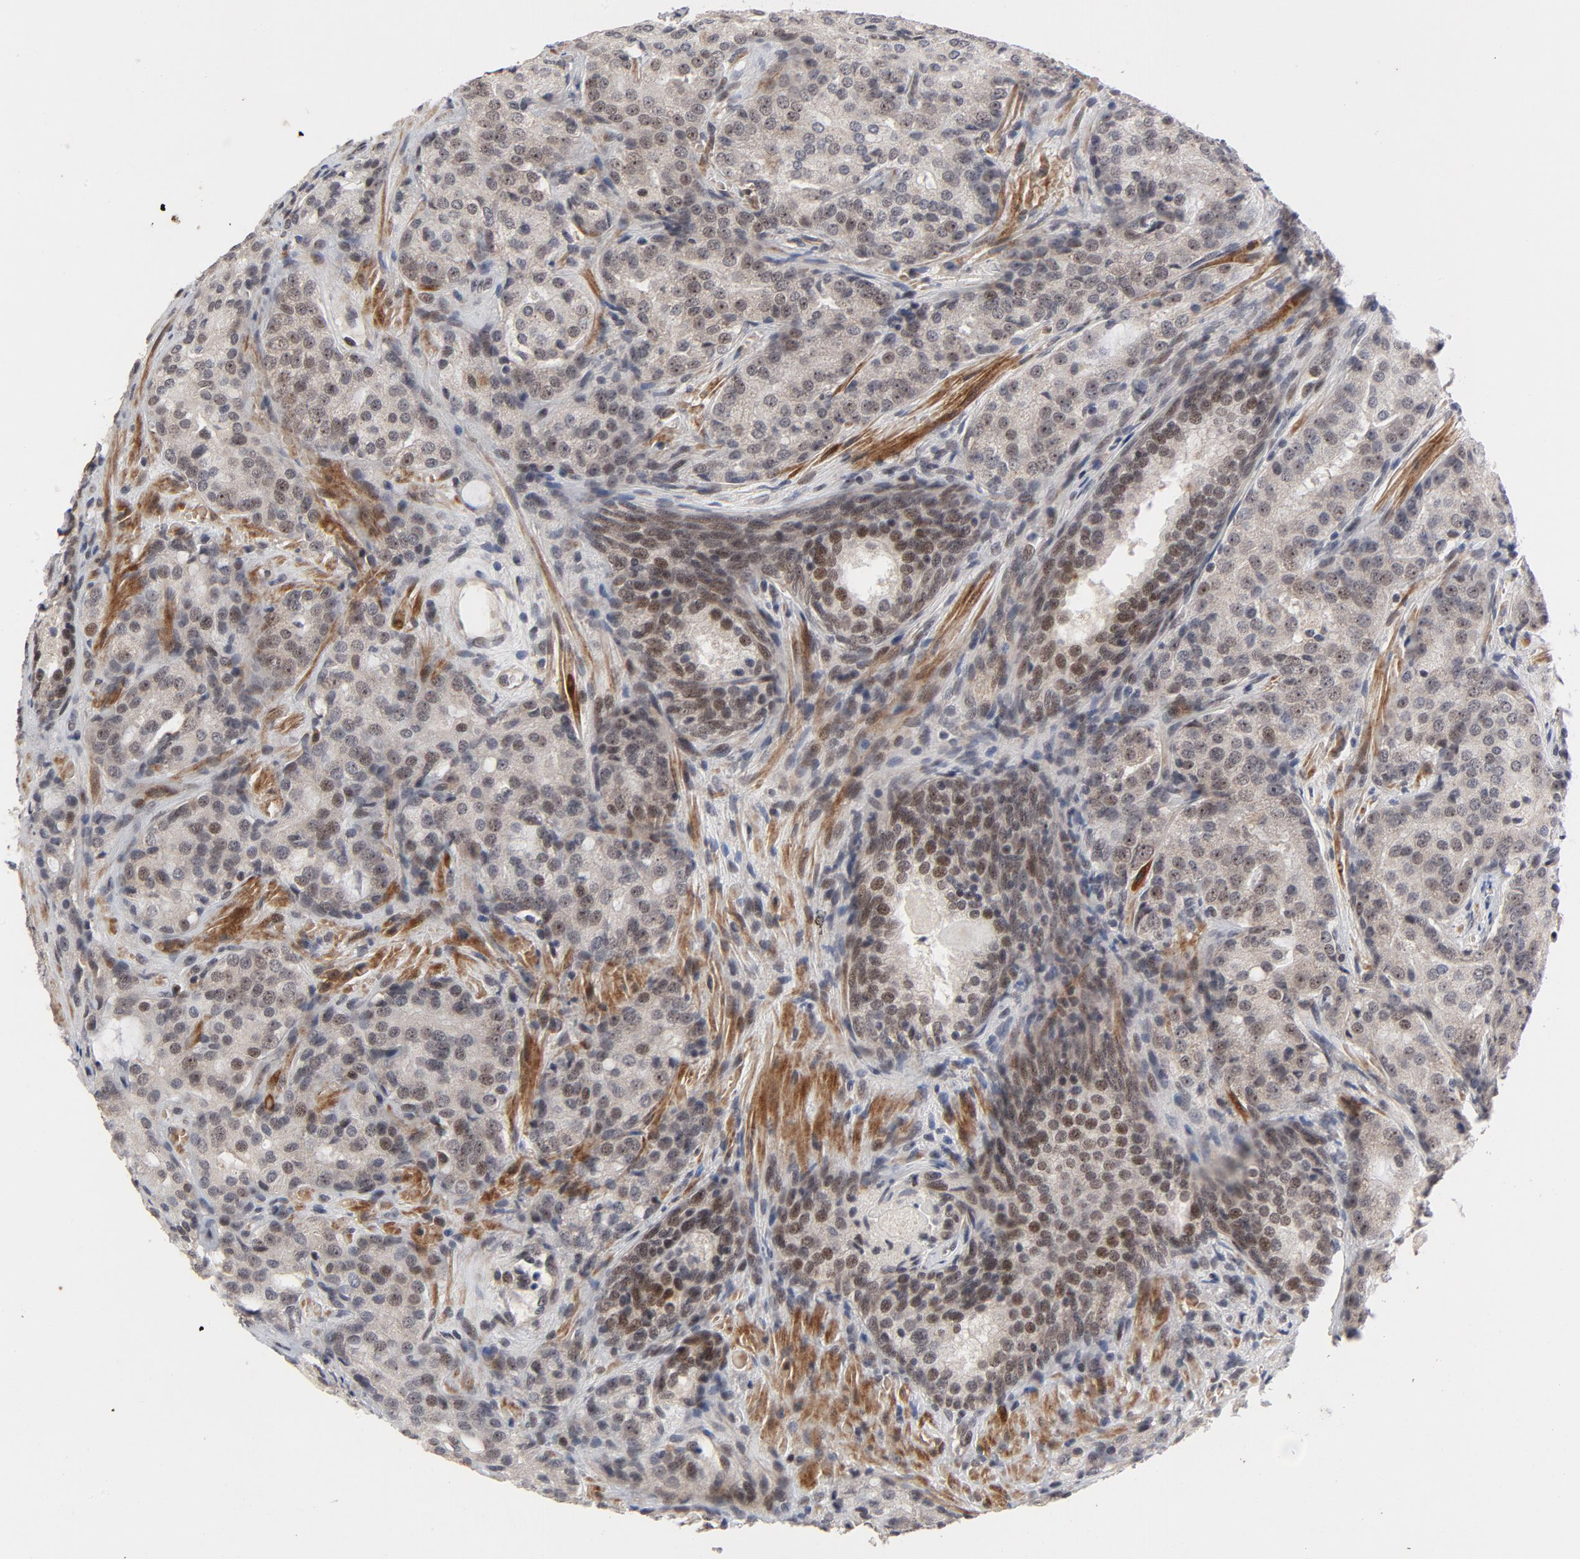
{"staining": {"intensity": "weak", "quantity": ">75%", "location": "nuclear"}, "tissue": "prostate cancer", "cell_type": "Tumor cells", "image_type": "cancer", "snomed": [{"axis": "morphology", "description": "Adenocarcinoma, High grade"}, {"axis": "topography", "description": "Prostate"}], "caption": "Prostate cancer was stained to show a protein in brown. There is low levels of weak nuclear expression in about >75% of tumor cells.", "gene": "ZKSCAN8", "patient": {"sex": "male", "age": 72}}